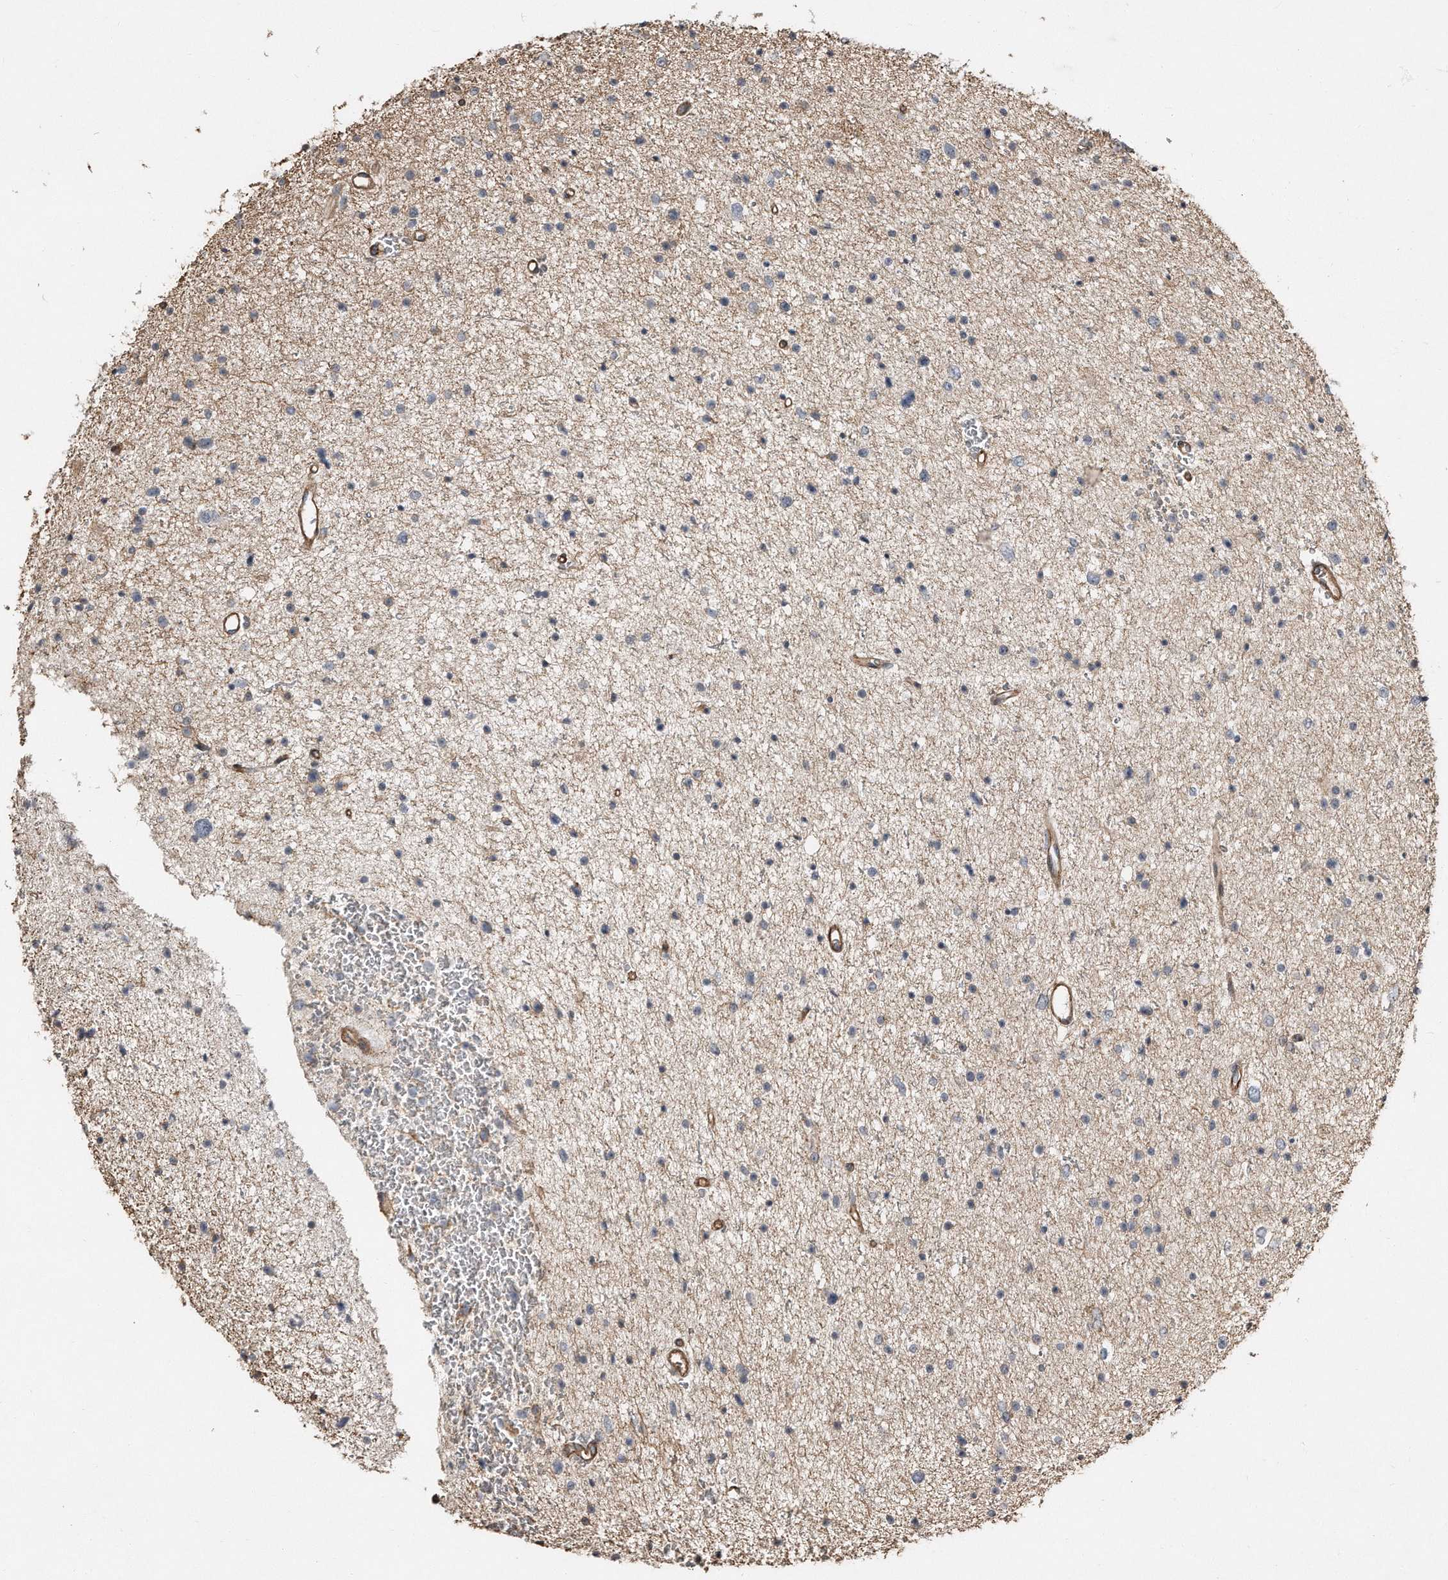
{"staining": {"intensity": "negative", "quantity": "none", "location": "none"}, "tissue": "glioma", "cell_type": "Tumor cells", "image_type": "cancer", "snomed": [{"axis": "morphology", "description": "Glioma, malignant, Low grade"}, {"axis": "topography", "description": "Brain"}], "caption": "Immunohistochemistry (IHC) photomicrograph of human malignant glioma (low-grade) stained for a protein (brown), which shows no positivity in tumor cells.", "gene": "SNAP47", "patient": {"sex": "female", "age": 37}}